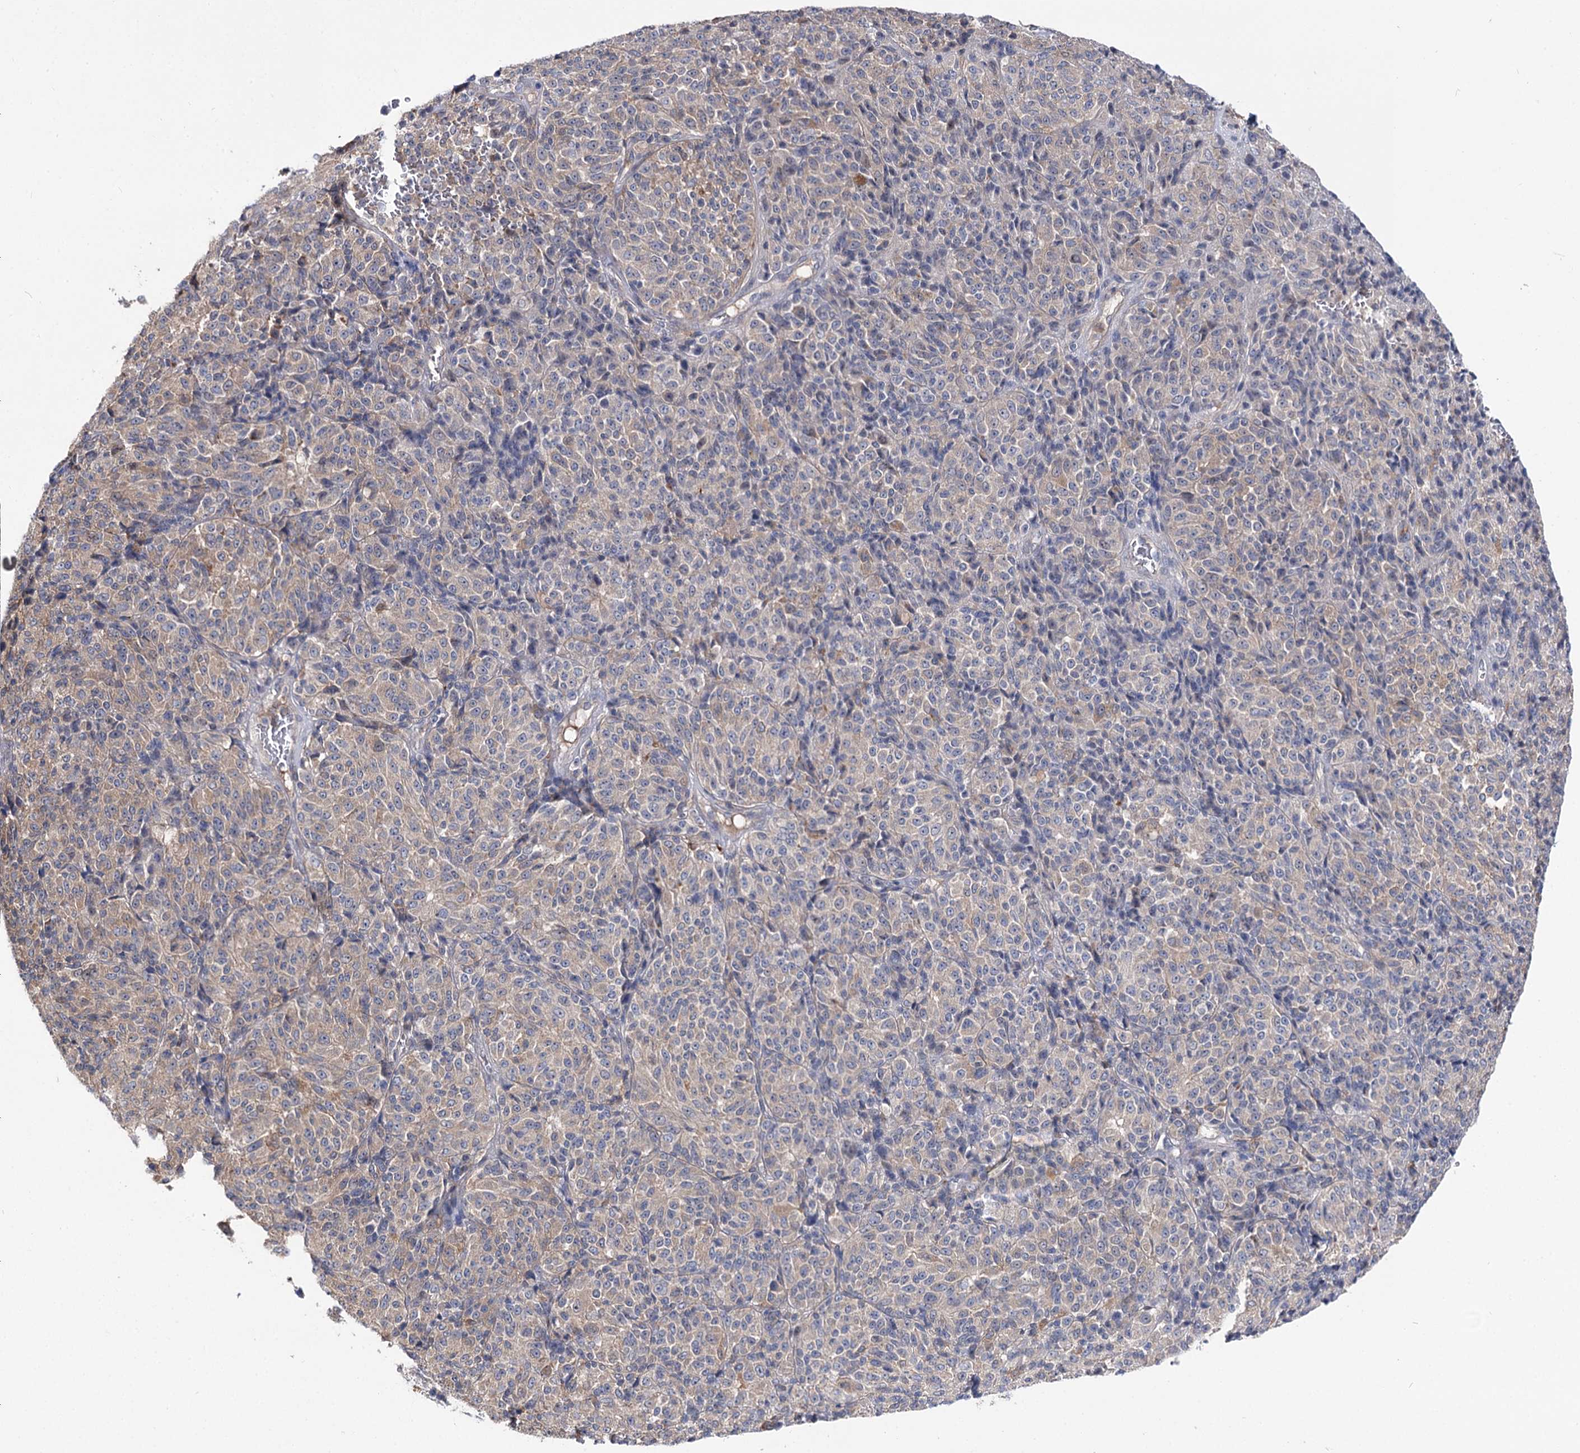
{"staining": {"intensity": "weak", "quantity": "<25%", "location": "cytoplasmic/membranous"}, "tissue": "melanoma", "cell_type": "Tumor cells", "image_type": "cancer", "snomed": [{"axis": "morphology", "description": "Malignant melanoma, Metastatic site"}, {"axis": "topography", "description": "Brain"}], "caption": "A photomicrograph of human malignant melanoma (metastatic site) is negative for staining in tumor cells.", "gene": "UGP2", "patient": {"sex": "female", "age": 56}}